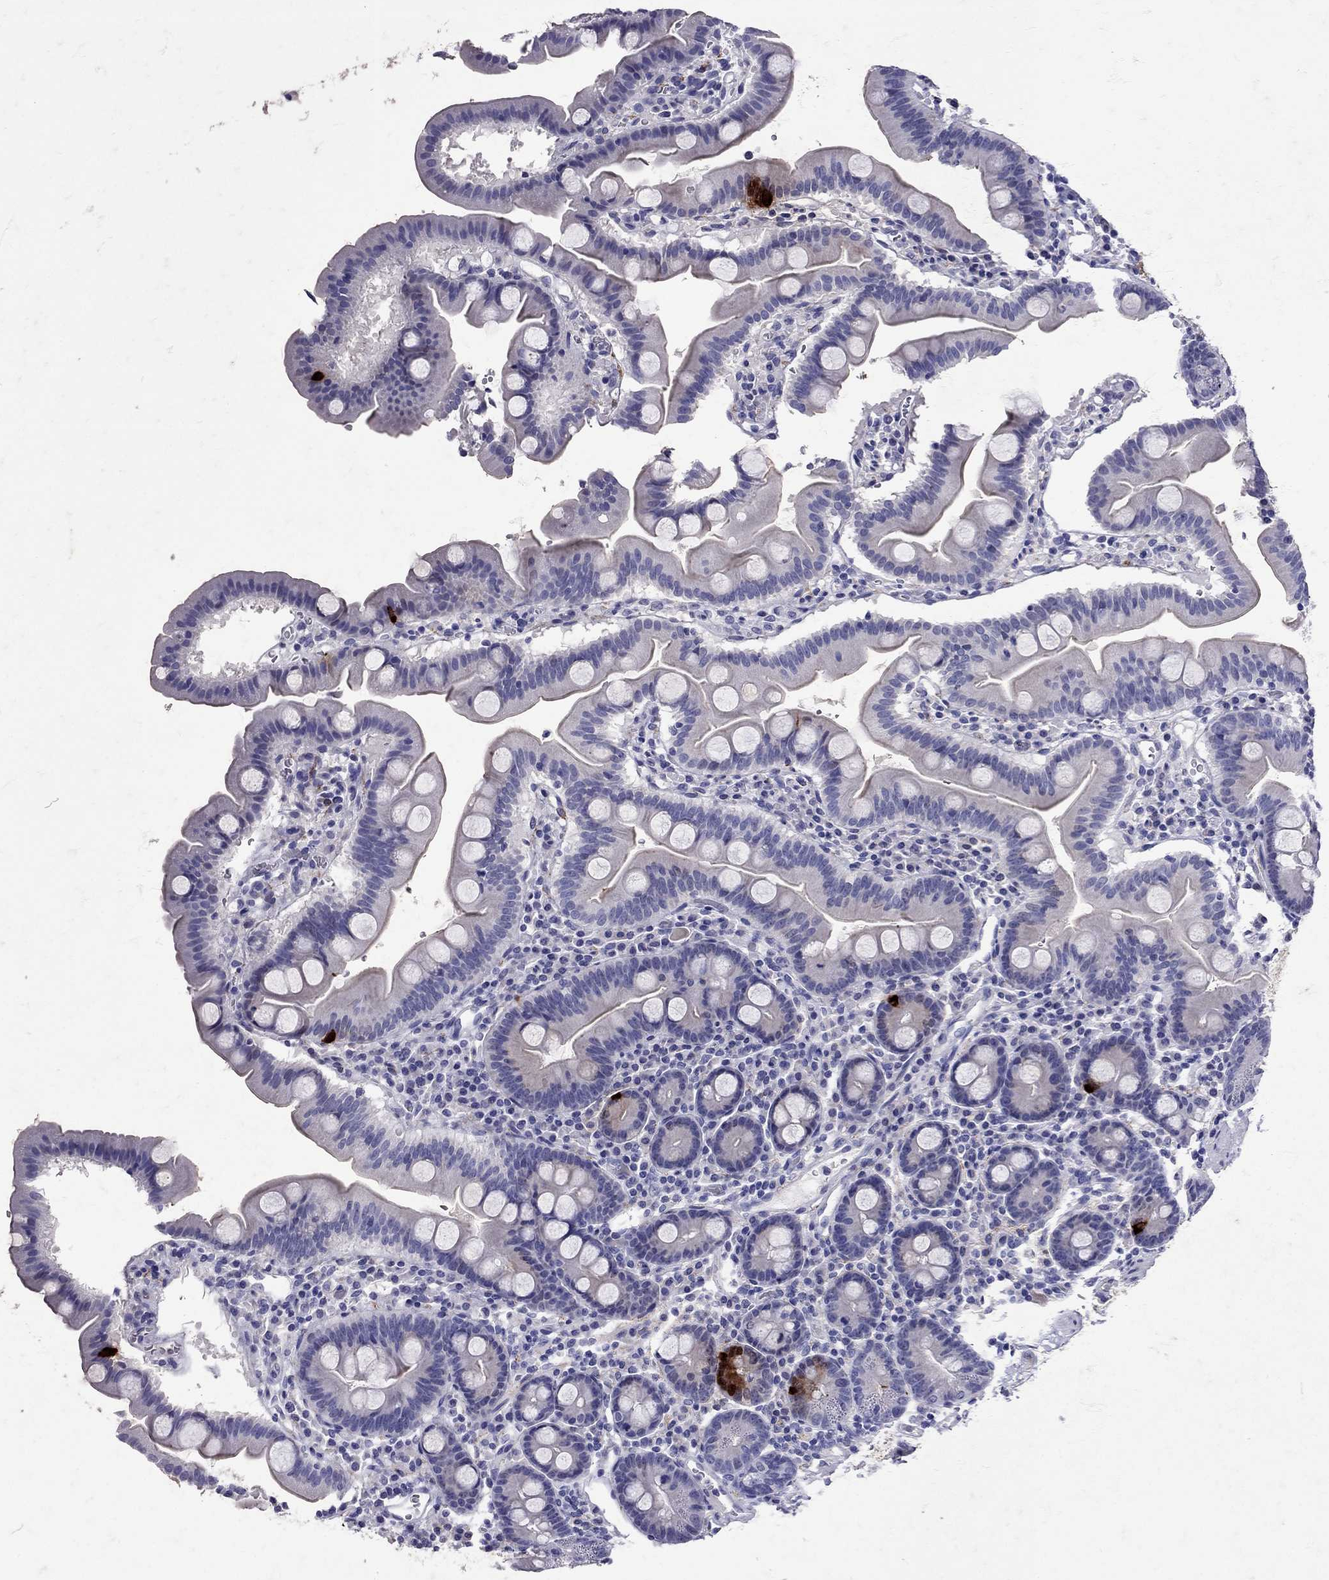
{"staining": {"intensity": "strong", "quantity": "<25%", "location": "cytoplasmic/membranous"}, "tissue": "duodenum", "cell_type": "Glandular cells", "image_type": "normal", "snomed": [{"axis": "morphology", "description": "Normal tissue, NOS"}, {"axis": "topography", "description": "Duodenum"}], "caption": "Protein expression analysis of benign human duodenum reveals strong cytoplasmic/membranous staining in about <25% of glandular cells.", "gene": "SST", "patient": {"sex": "male", "age": 59}}